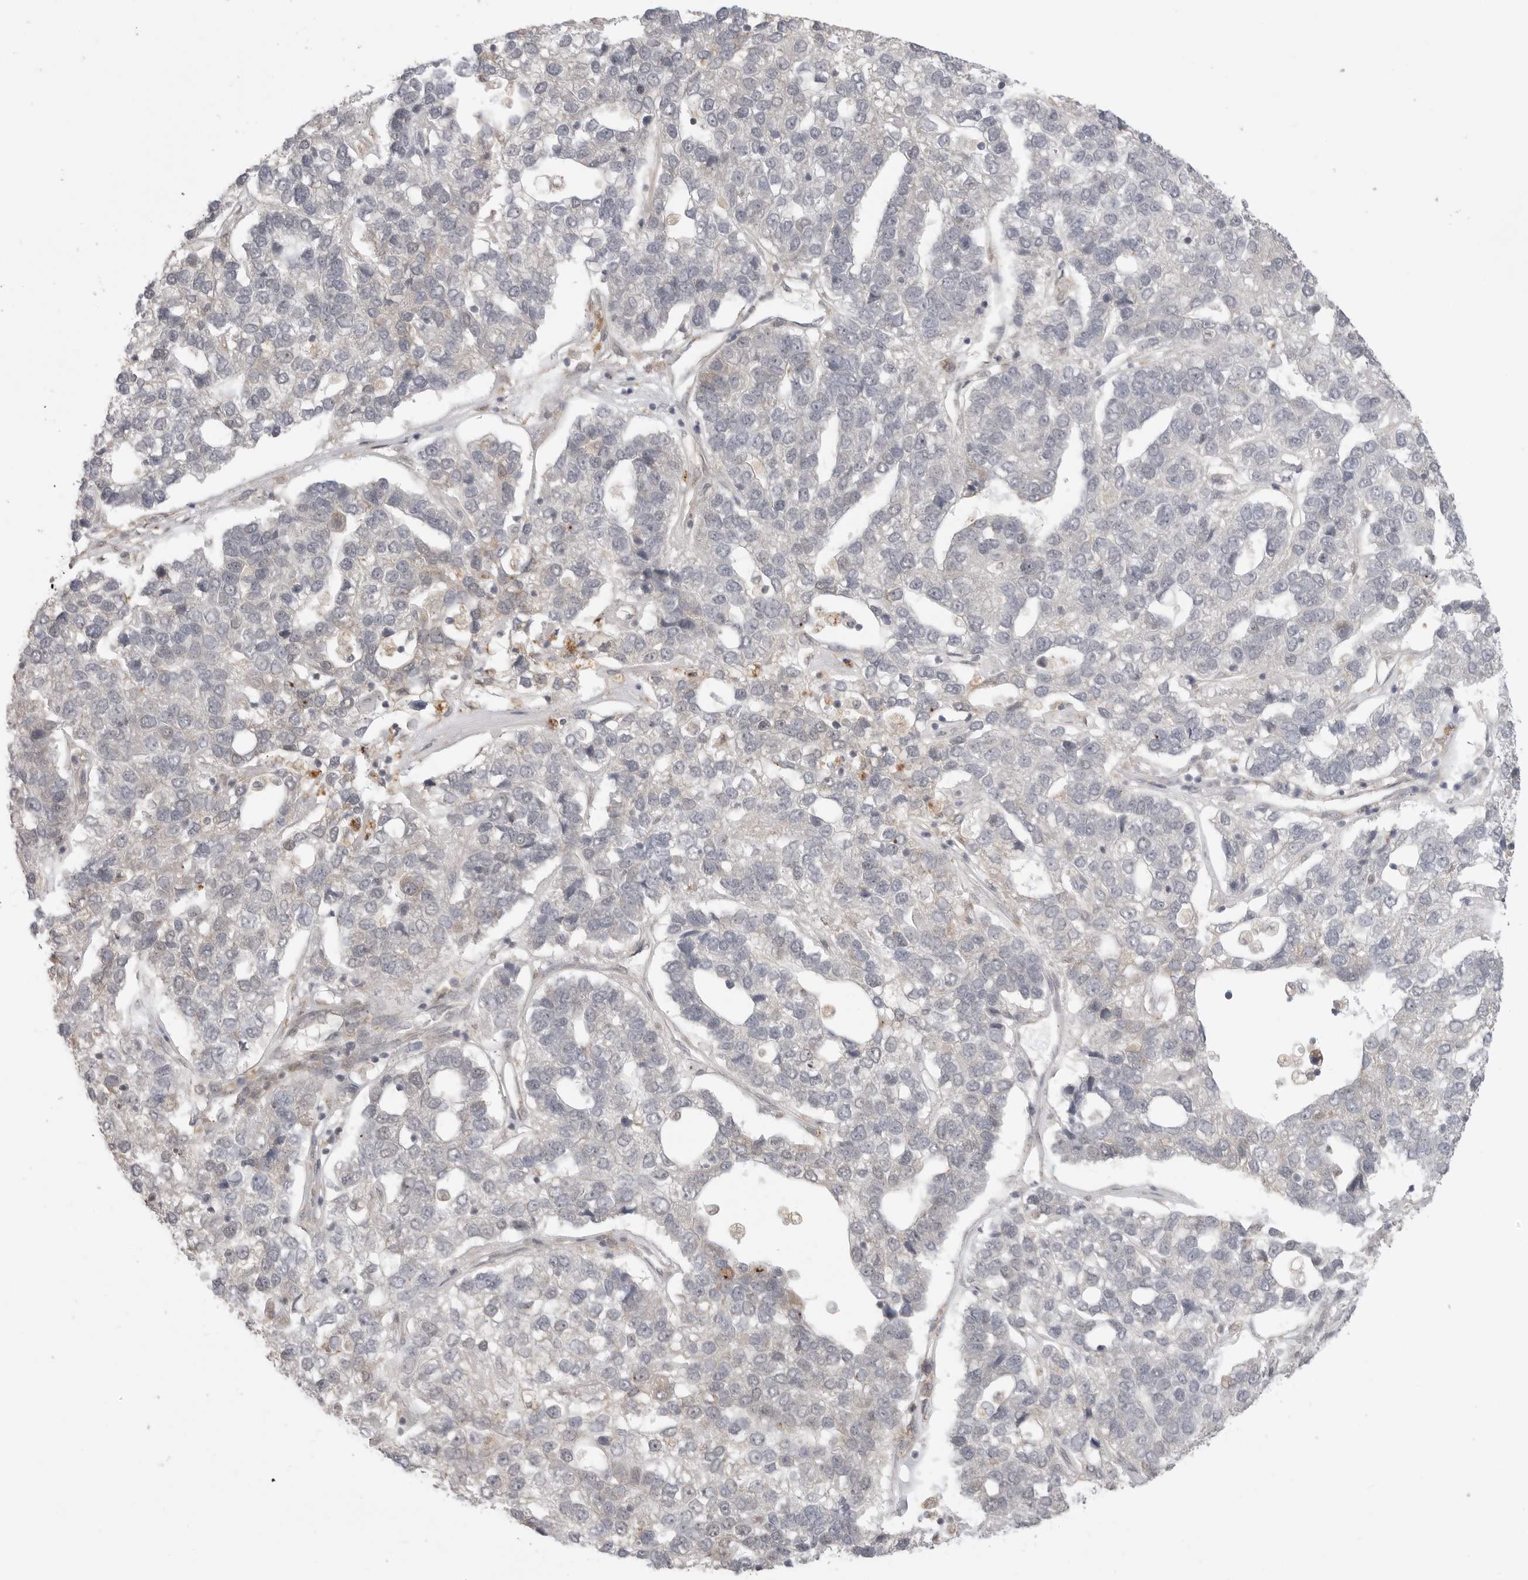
{"staining": {"intensity": "negative", "quantity": "none", "location": "none"}, "tissue": "pancreatic cancer", "cell_type": "Tumor cells", "image_type": "cancer", "snomed": [{"axis": "morphology", "description": "Adenocarcinoma, NOS"}, {"axis": "topography", "description": "Pancreas"}], "caption": "Immunohistochemistry photomicrograph of neoplastic tissue: human pancreatic cancer stained with DAB demonstrates no significant protein expression in tumor cells.", "gene": "KALRN", "patient": {"sex": "female", "age": 61}}